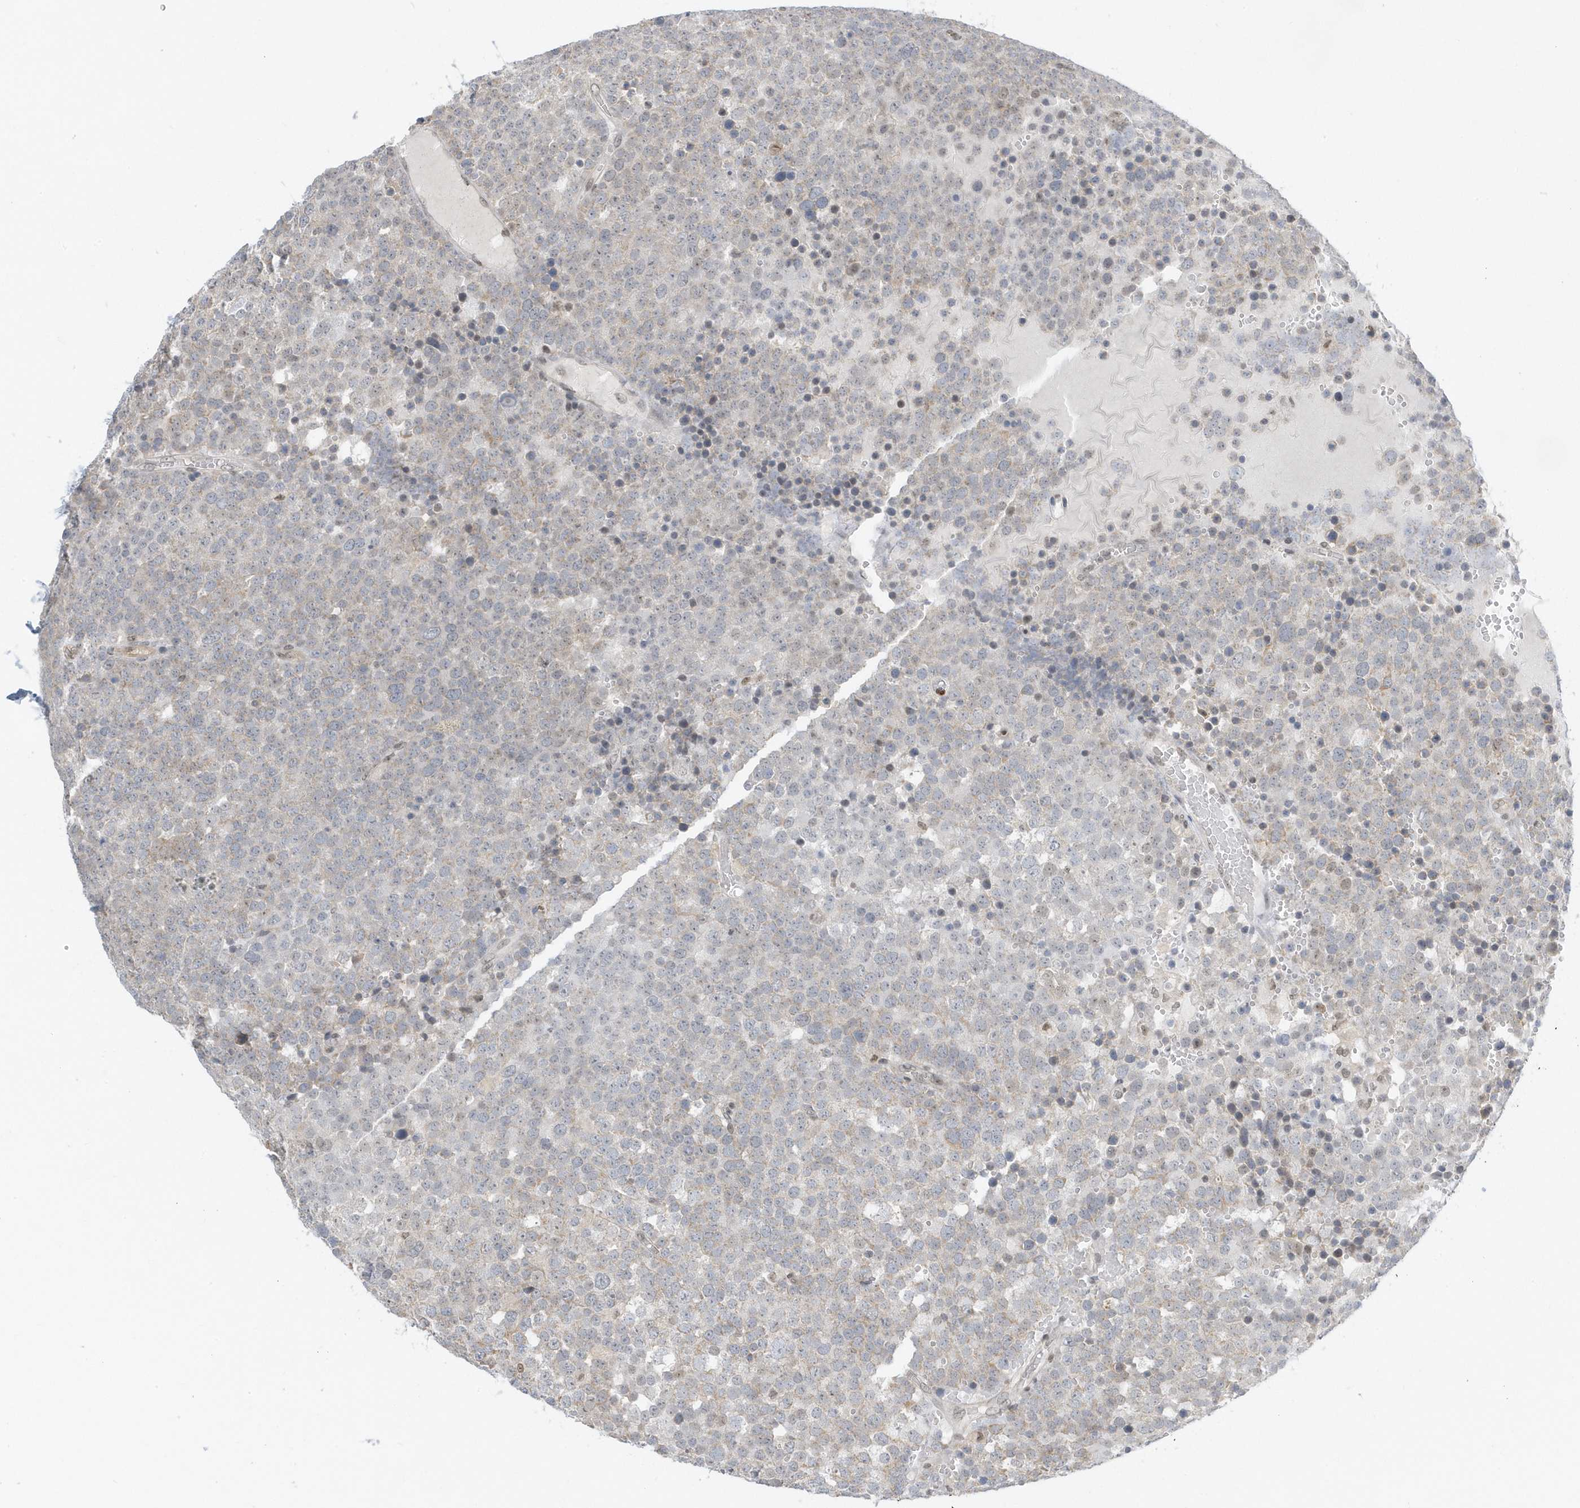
{"staining": {"intensity": "weak", "quantity": "25%-75%", "location": "cytoplasmic/membranous"}, "tissue": "testis cancer", "cell_type": "Tumor cells", "image_type": "cancer", "snomed": [{"axis": "morphology", "description": "Seminoma, NOS"}, {"axis": "topography", "description": "Testis"}], "caption": "DAB (3,3'-diaminobenzidine) immunohistochemical staining of human seminoma (testis) displays weak cytoplasmic/membranous protein staining in about 25%-75% of tumor cells. (IHC, brightfield microscopy, high magnification).", "gene": "ZNF740", "patient": {"sex": "male", "age": 71}}